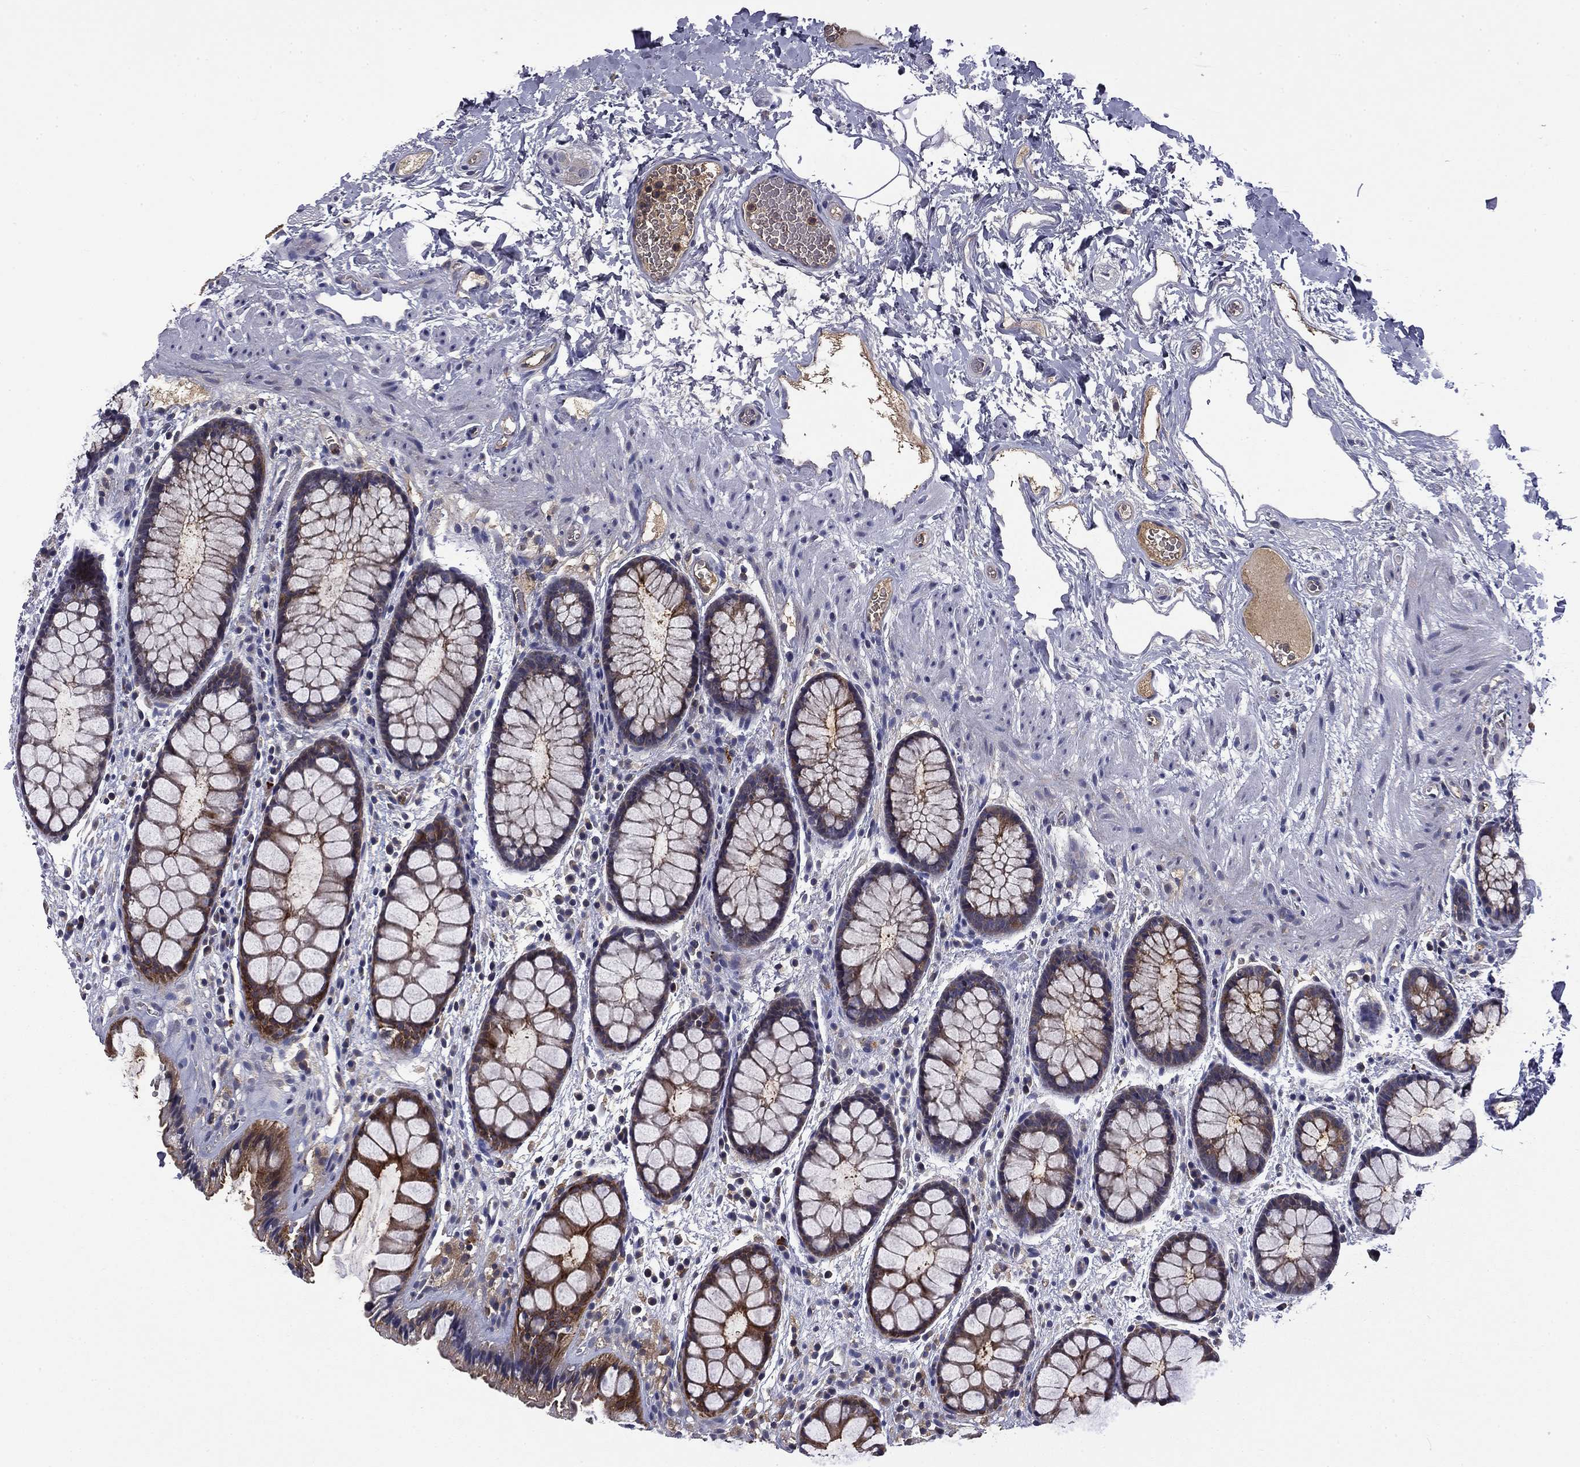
{"staining": {"intensity": "strong", "quantity": "25%-75%", "location": "cytoplasmic/membranous"}, "tissue": "rectum", "cell_type": "Glandular cells", "image_type": "normal", "snomed": [{"axis": "morphology", "description": "Normal tissue, NOS"}, {"axis": "topography", "description": "Rectum"}], "caption": "Protein staining of unremarkable rectum exhibits strong cytoplasmic/membranous staining in about 25%-75% of glandular cells. (IHC, brightfield microscopy, high magnification).", "gene": "CEACAM7", "patient": {"sex": "female", "age": 62}}